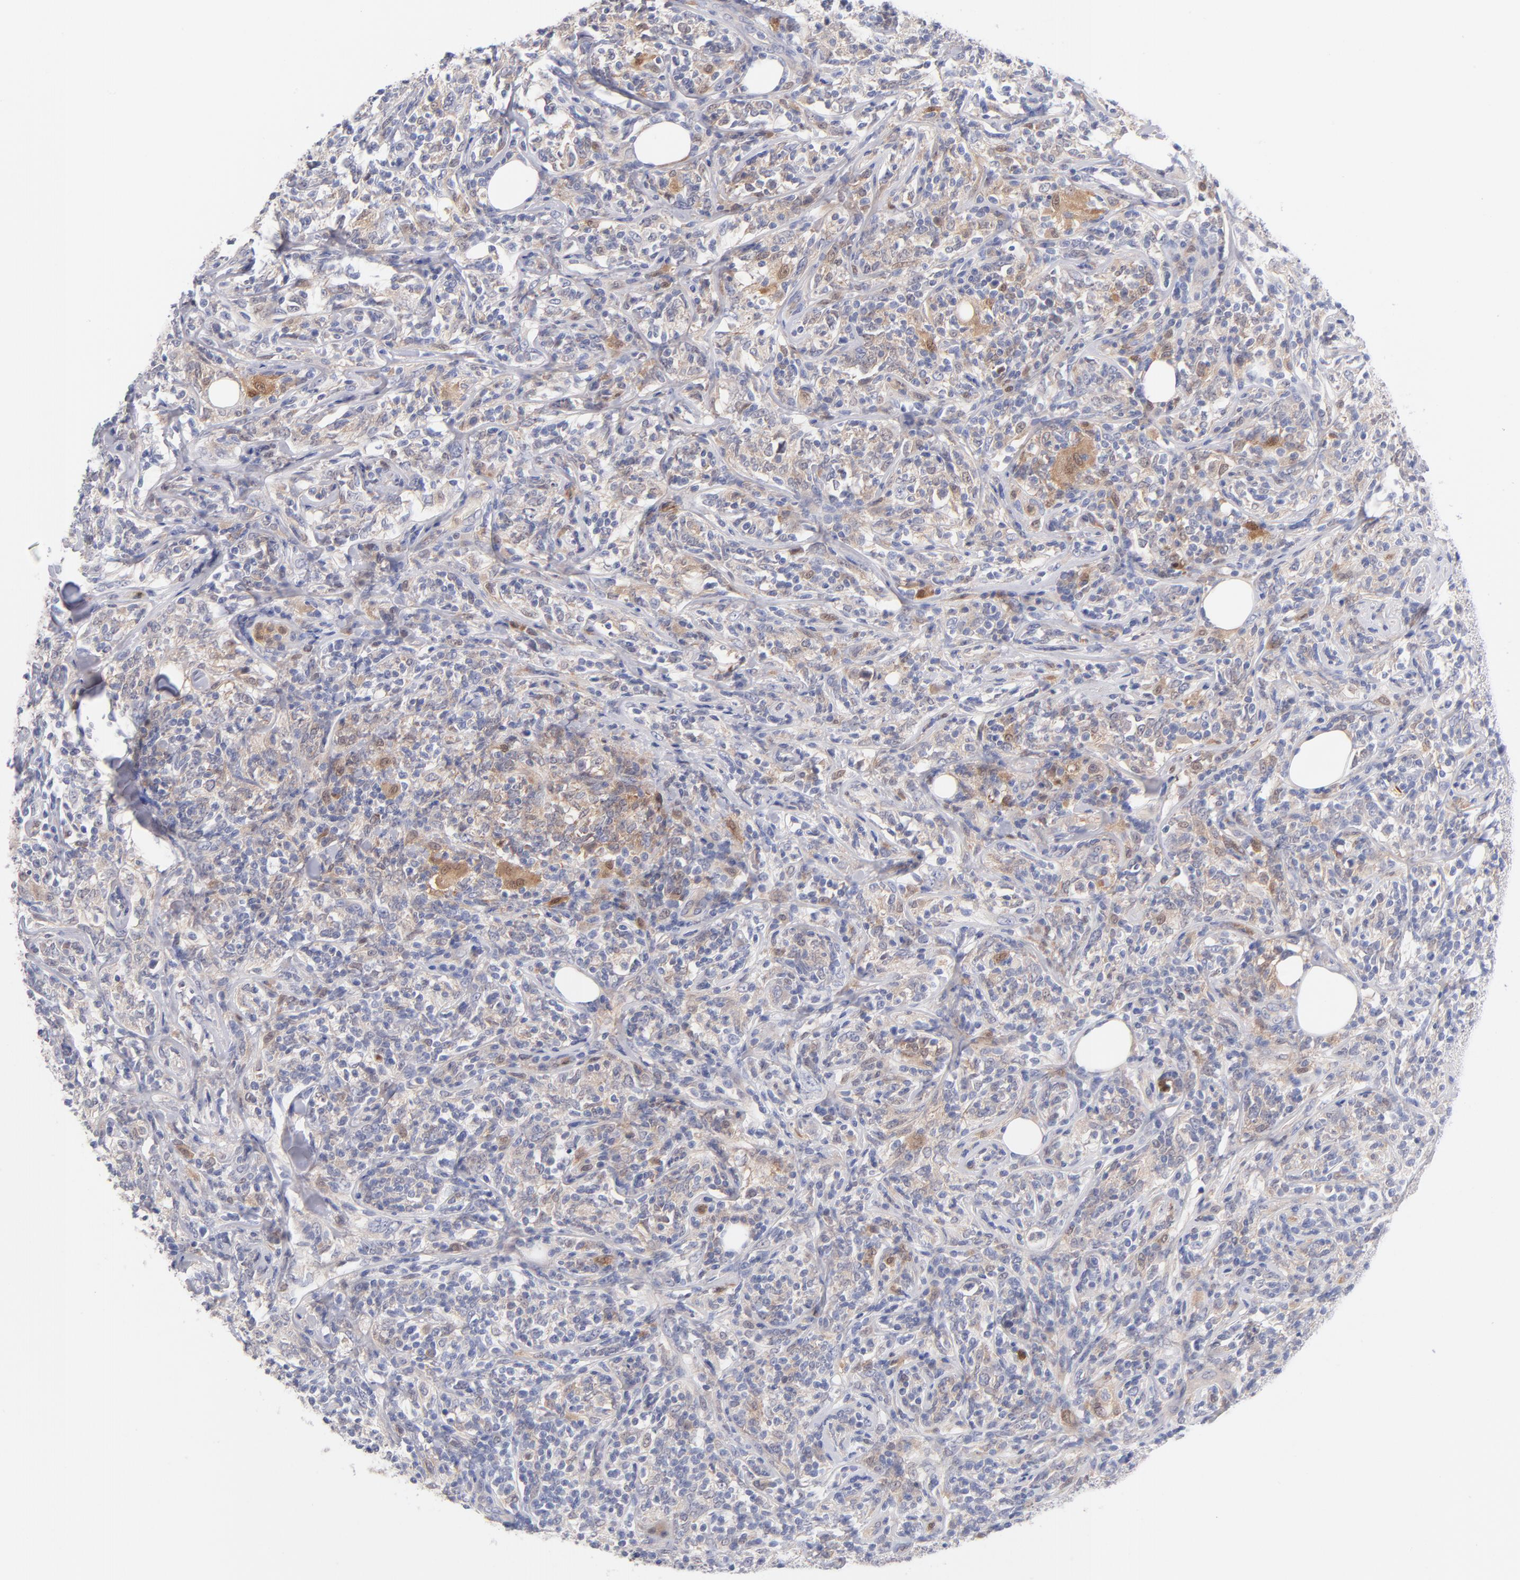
{"staining": {"intensity": "weak", "quantity": "25%-75%", "location": "cytoplasmic/membranous,nuclear"}, "tissue": "lymphoma", "cell_type": "Tumor cells", "image_type": "cancer", "snomed": [{"axis": "morphology", "description": "Malignant lymphoma, non-Hodgkin's type, High grade"}, {"axis": "topography", "description": "Lymph node"}], "caption": "High-grade malignant lymphoma, non-Hodgkin's type was stained to show a protein in brown. There is low levels of weak cytoplasmic/membranous and nuclear expression in approximately 25%-75% of tumor cells.", "gene": "BID", "patient": {"sex": "female", "age": 84}}